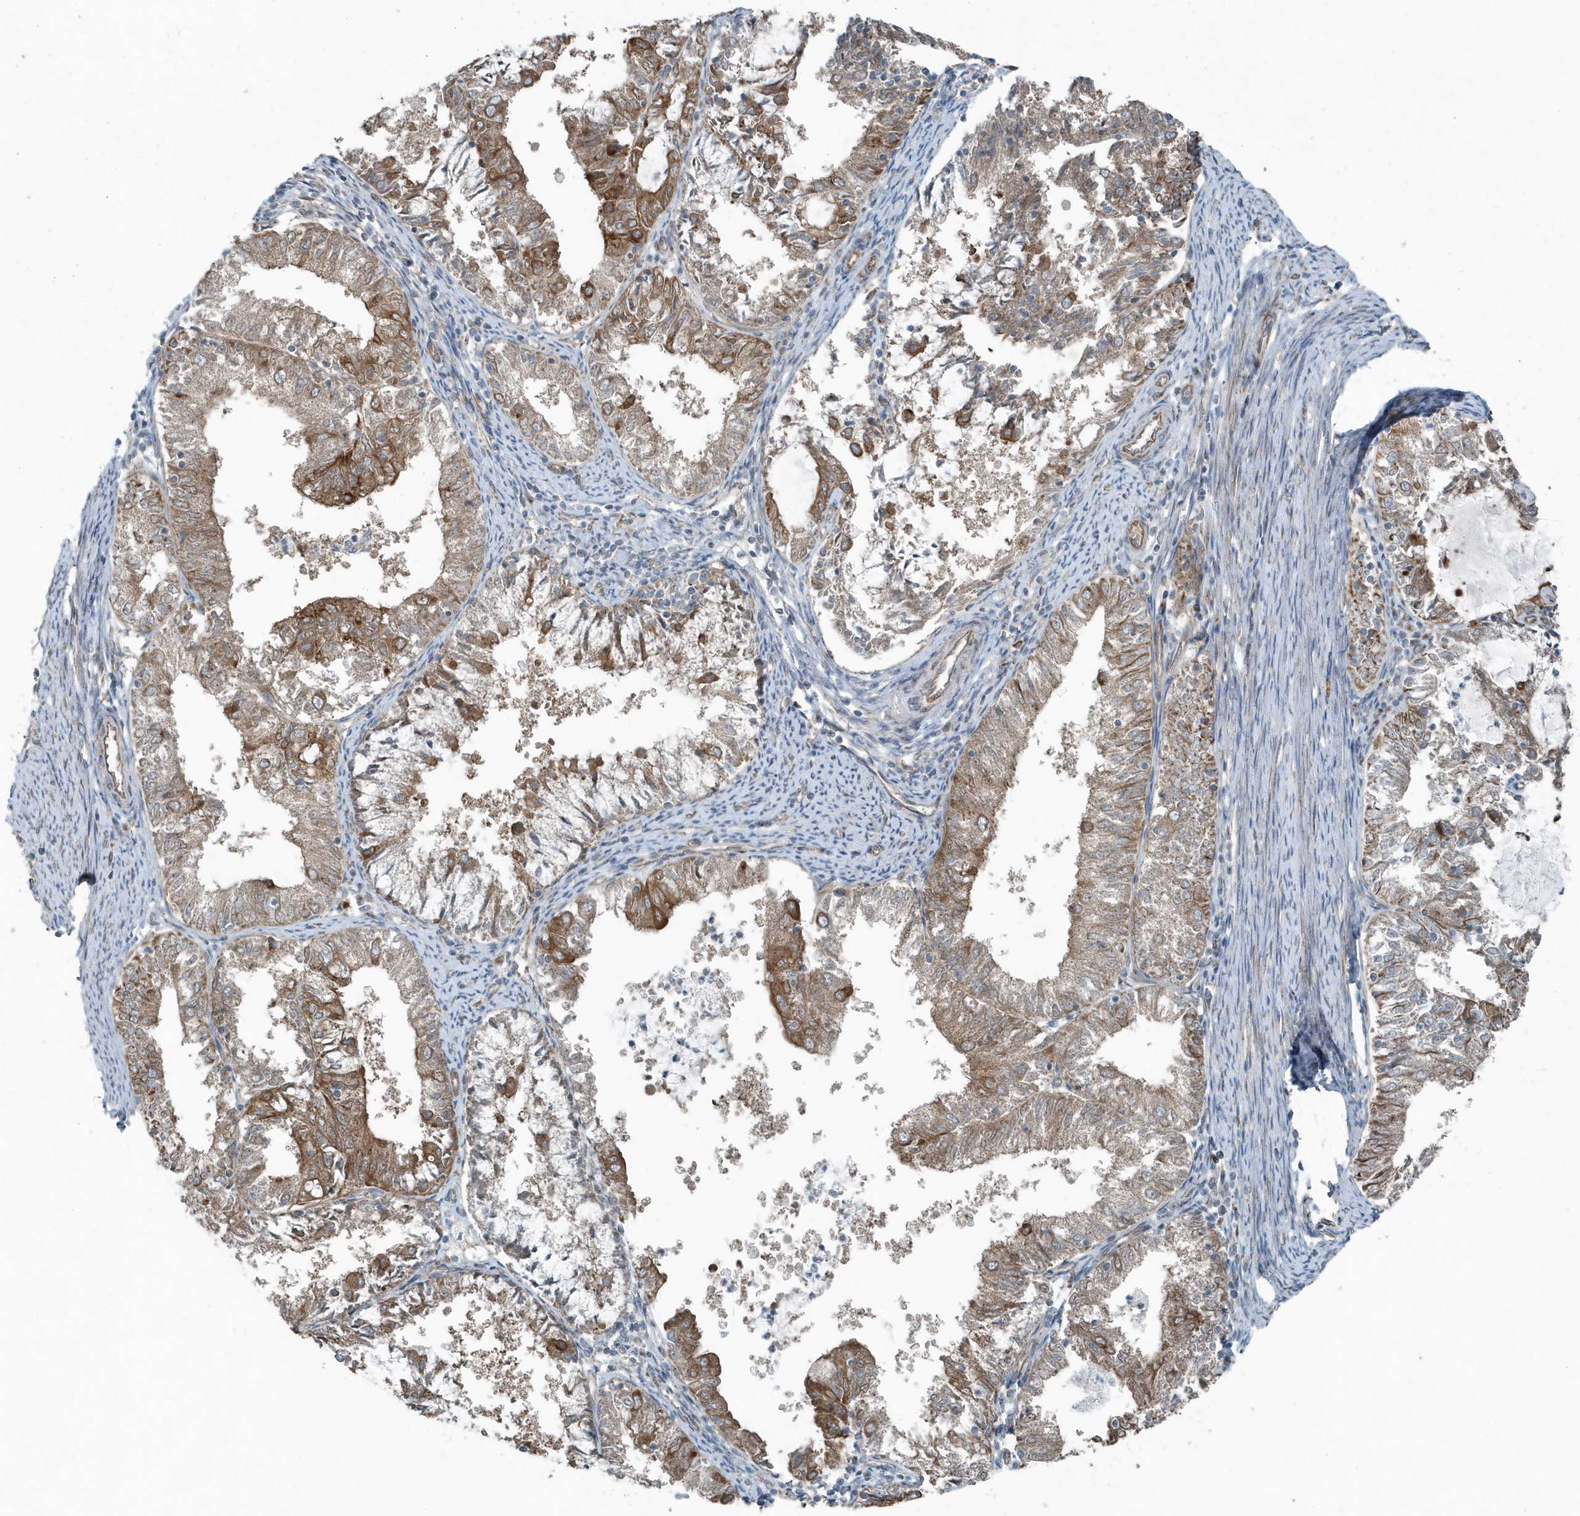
{"staining": {"intensity": "moderate", "quantity": ">75%", "location": "cytoplasmic/membranous"}, "tissue": "endometrial cancer", "cell_type": "Tumor cells", "image_type": "cancer", "snomed": [{"axis": "morphology", "description": "Adenocarcinoma, NOS"}, {"axis": "topography", "description": "Endometrium"}], "caption": "A histopathology image of endometrial cancer stained for a protein demonstrates moderate cytoplasmic/membranous brown staining in tumor cells.", "gene": "GCC2", "patient": {"sex": "female", "age": 57}}